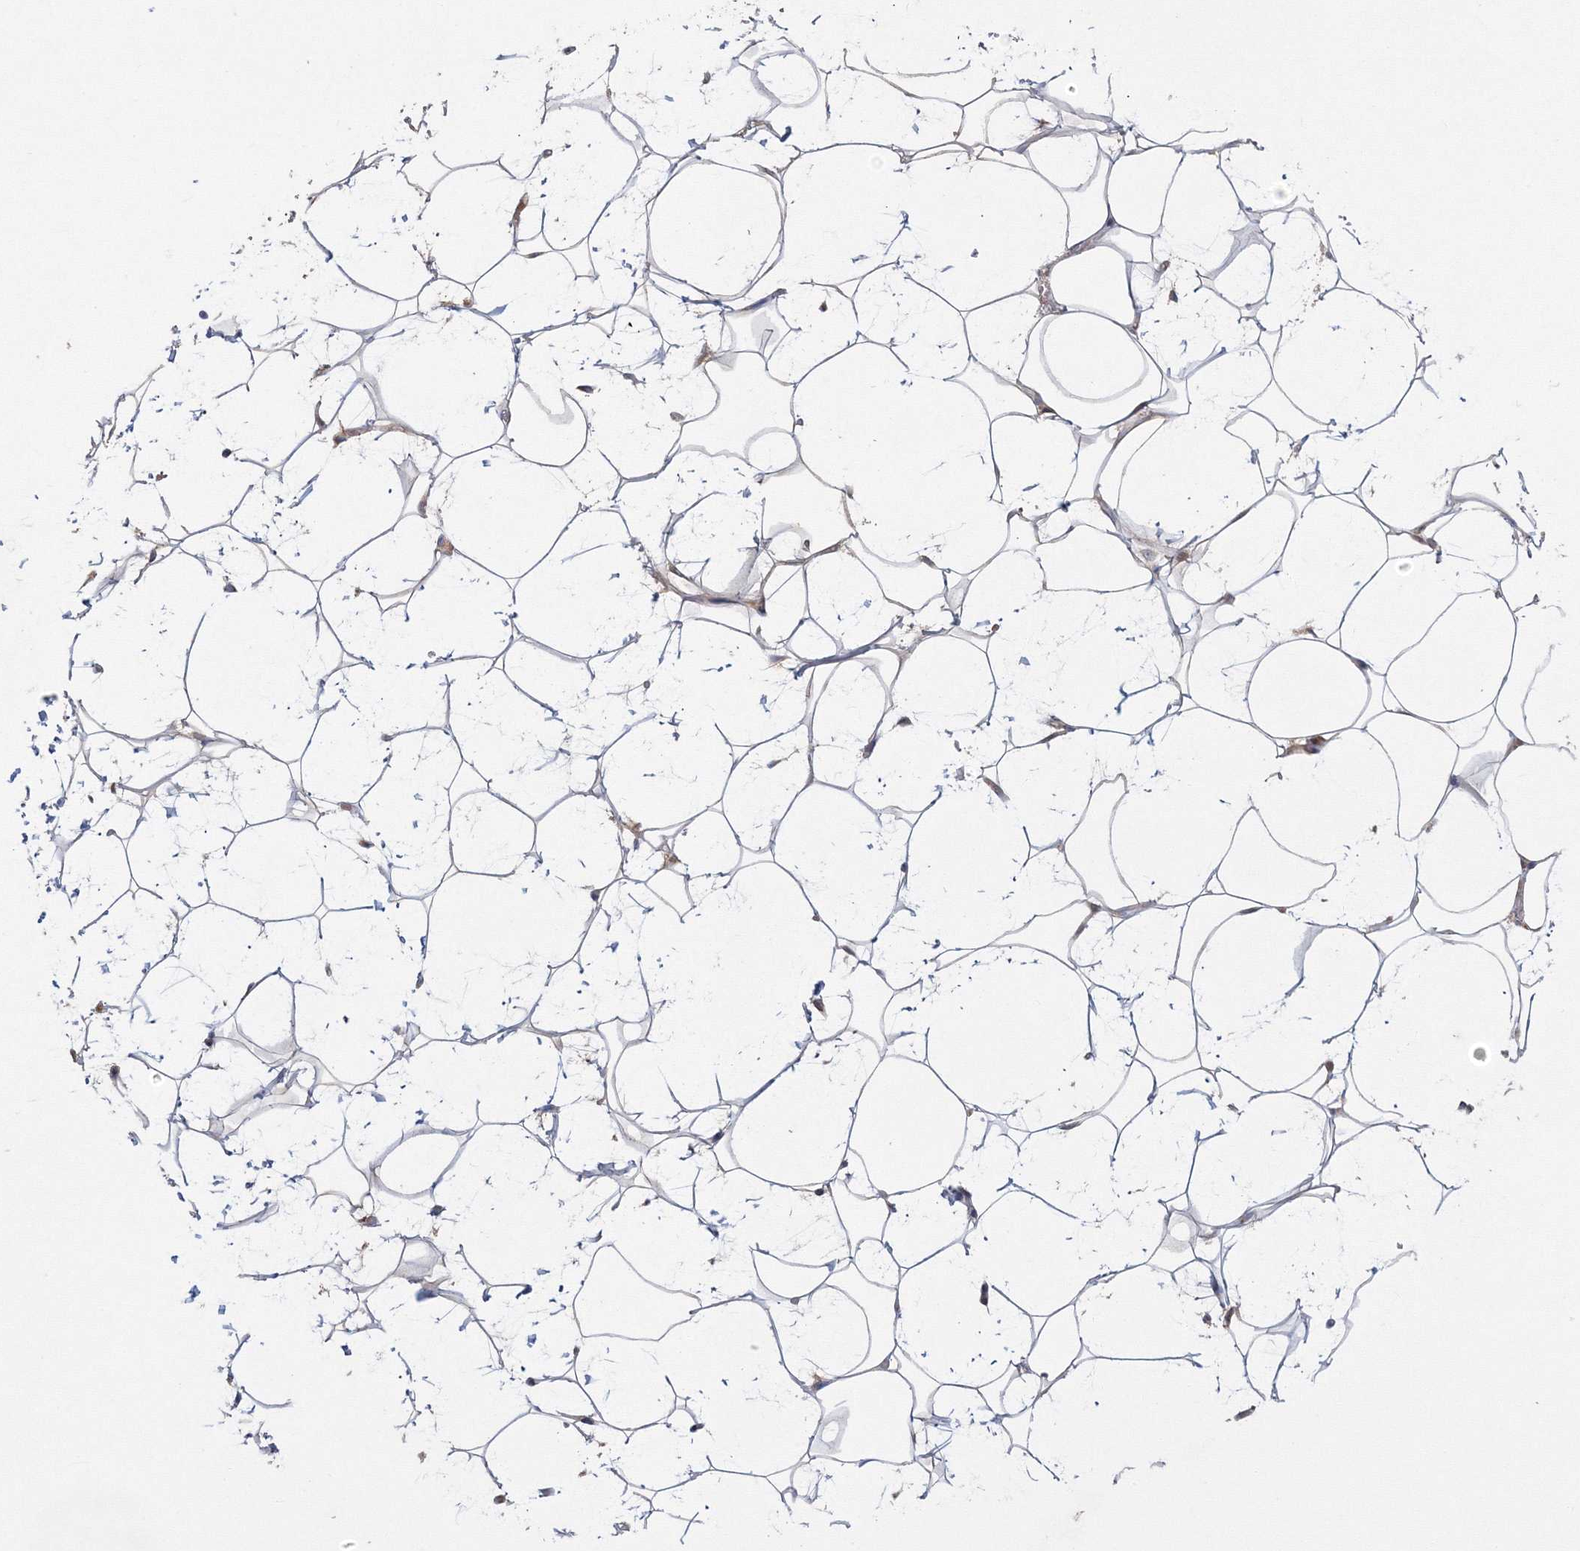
{"staining": {"intensity": "negative", "quantity": "none", "location": "none"}, "tissue": "adipose tissue", "cell_type": "Adipocytes", "image_type": "normal", "snomed": [{"axis": "morphology", "description": "Normal tissue, NOS"}, {"axis": "topography", "description": "Breast"}], "caption": "The histopathology image shows no significant staining in adipocytes of adipose tissue. The staining is performed using DAB (3,3'-diaminobenzidine) brown chromogen with nuclei counter-stained in using hematoxylin.", "gene": "NOA1", "patient": {"sex": "female", "age": 26}}